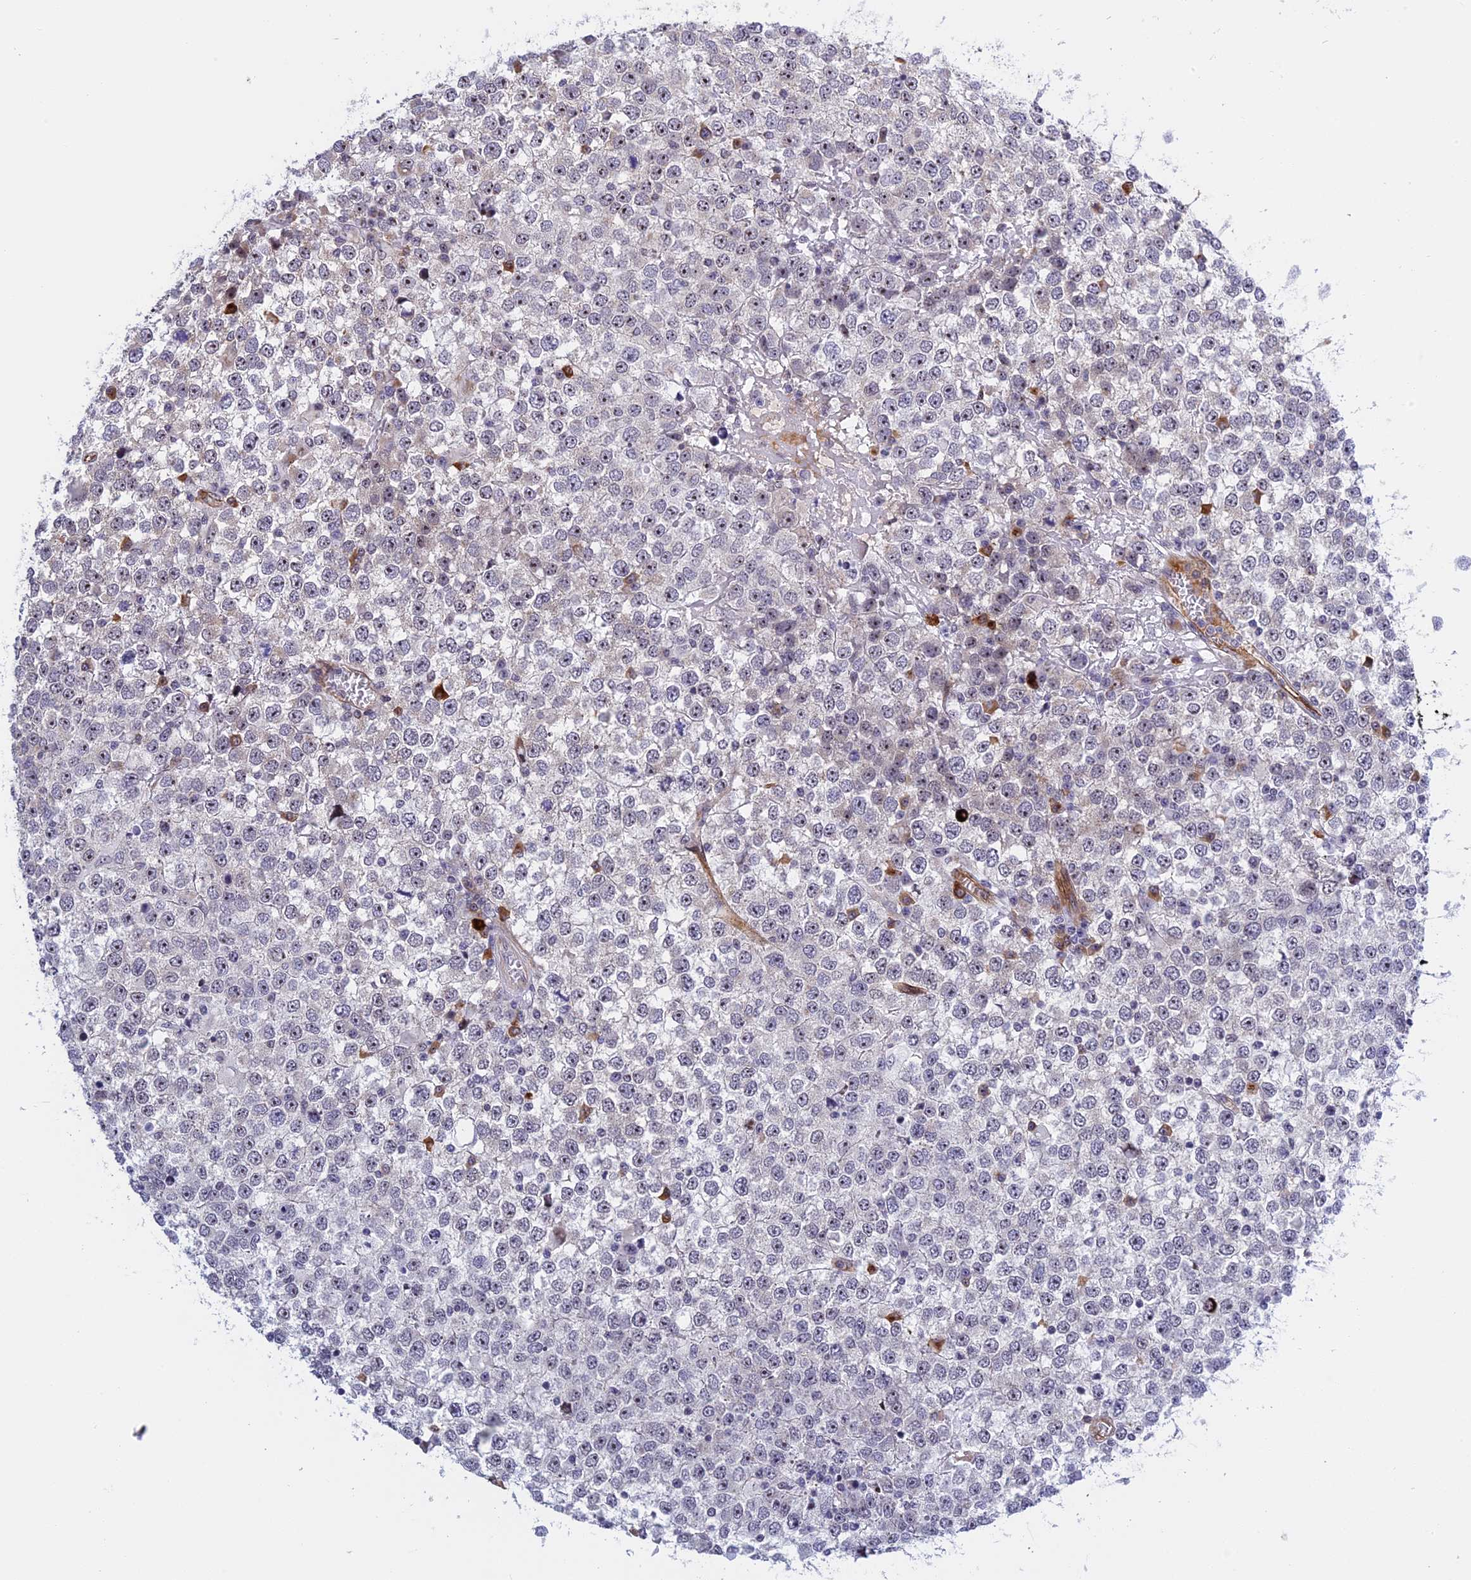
{"staining": {"intensity": "weak", "quantity": "<25%", "location": "nuclear"}, "tissue": "testis cancer", "cell_type": "Tumor cells", "image_type": "cancer", "snomed": [{"axis": "morphology", "description": "Seminoma, NOS"}, {"axis": "topography", "description": "Testis"}], "caption": "Tumor cells show no significant protein expression in testis cancer.", "gene": "MPND", "patient": {"sex": "male", "age": 65}}